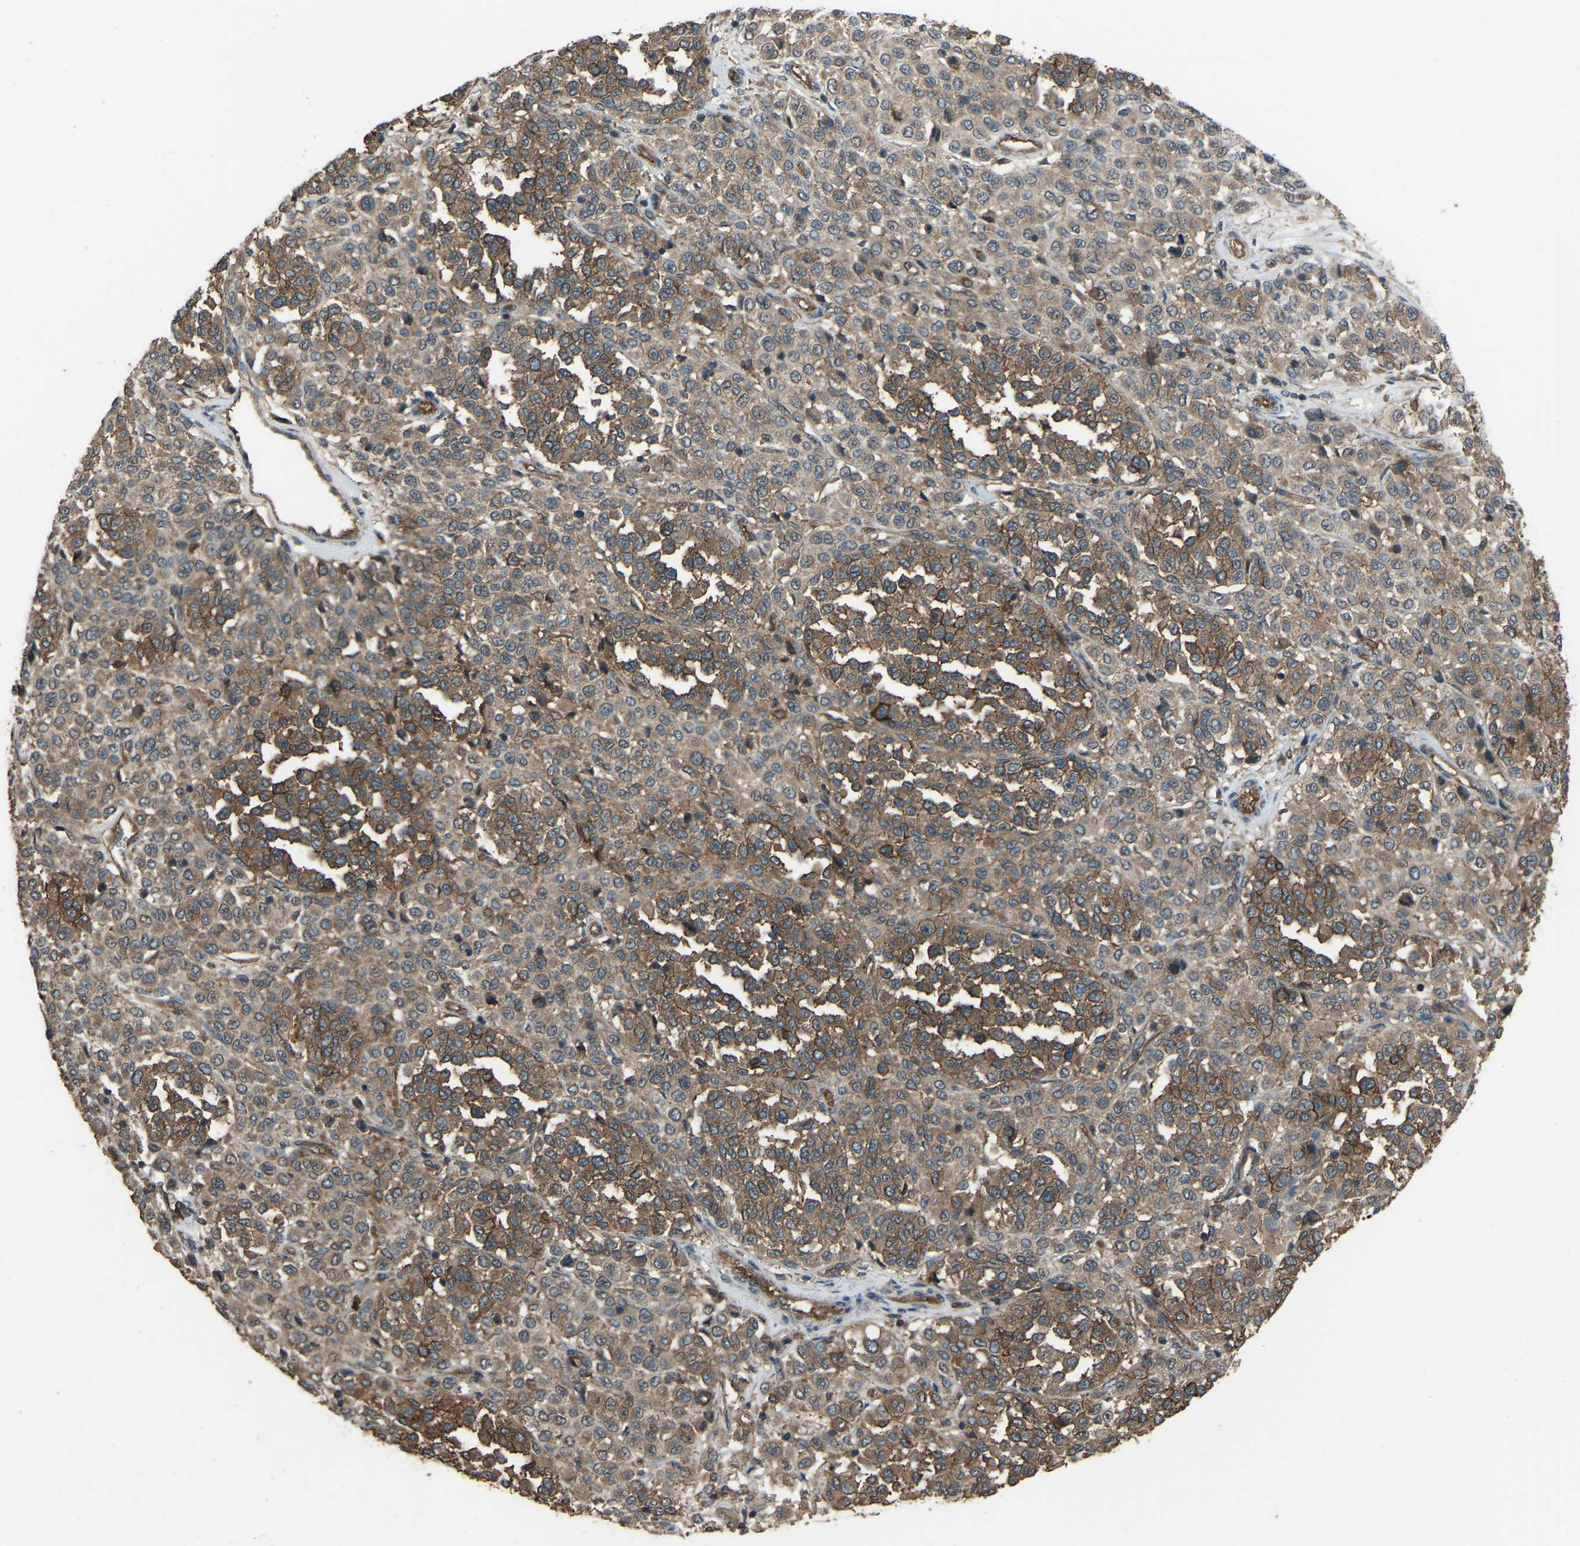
{"staining": {"intensity": "moderate", "quantity": ">75%", "location": "cytoplasmic/membranous"}, "tissue": "melanoma", "cell_type": "Tumor cells", "image_type": "cancer", "snomed": [{"axis": "morphology", "description": "Malignant melanoma, Metastatic site"}, {"axis": "topography", "description": "Pancreas"}], "caption": "DAB immunohistochemical staining of human melanoma exhibits moderate cytoplasmic/membranous protein positivity in approximately >75% of tumor cells.", "gene": "SLC4A2", "patient": {"sex": "female", "age": 30}}